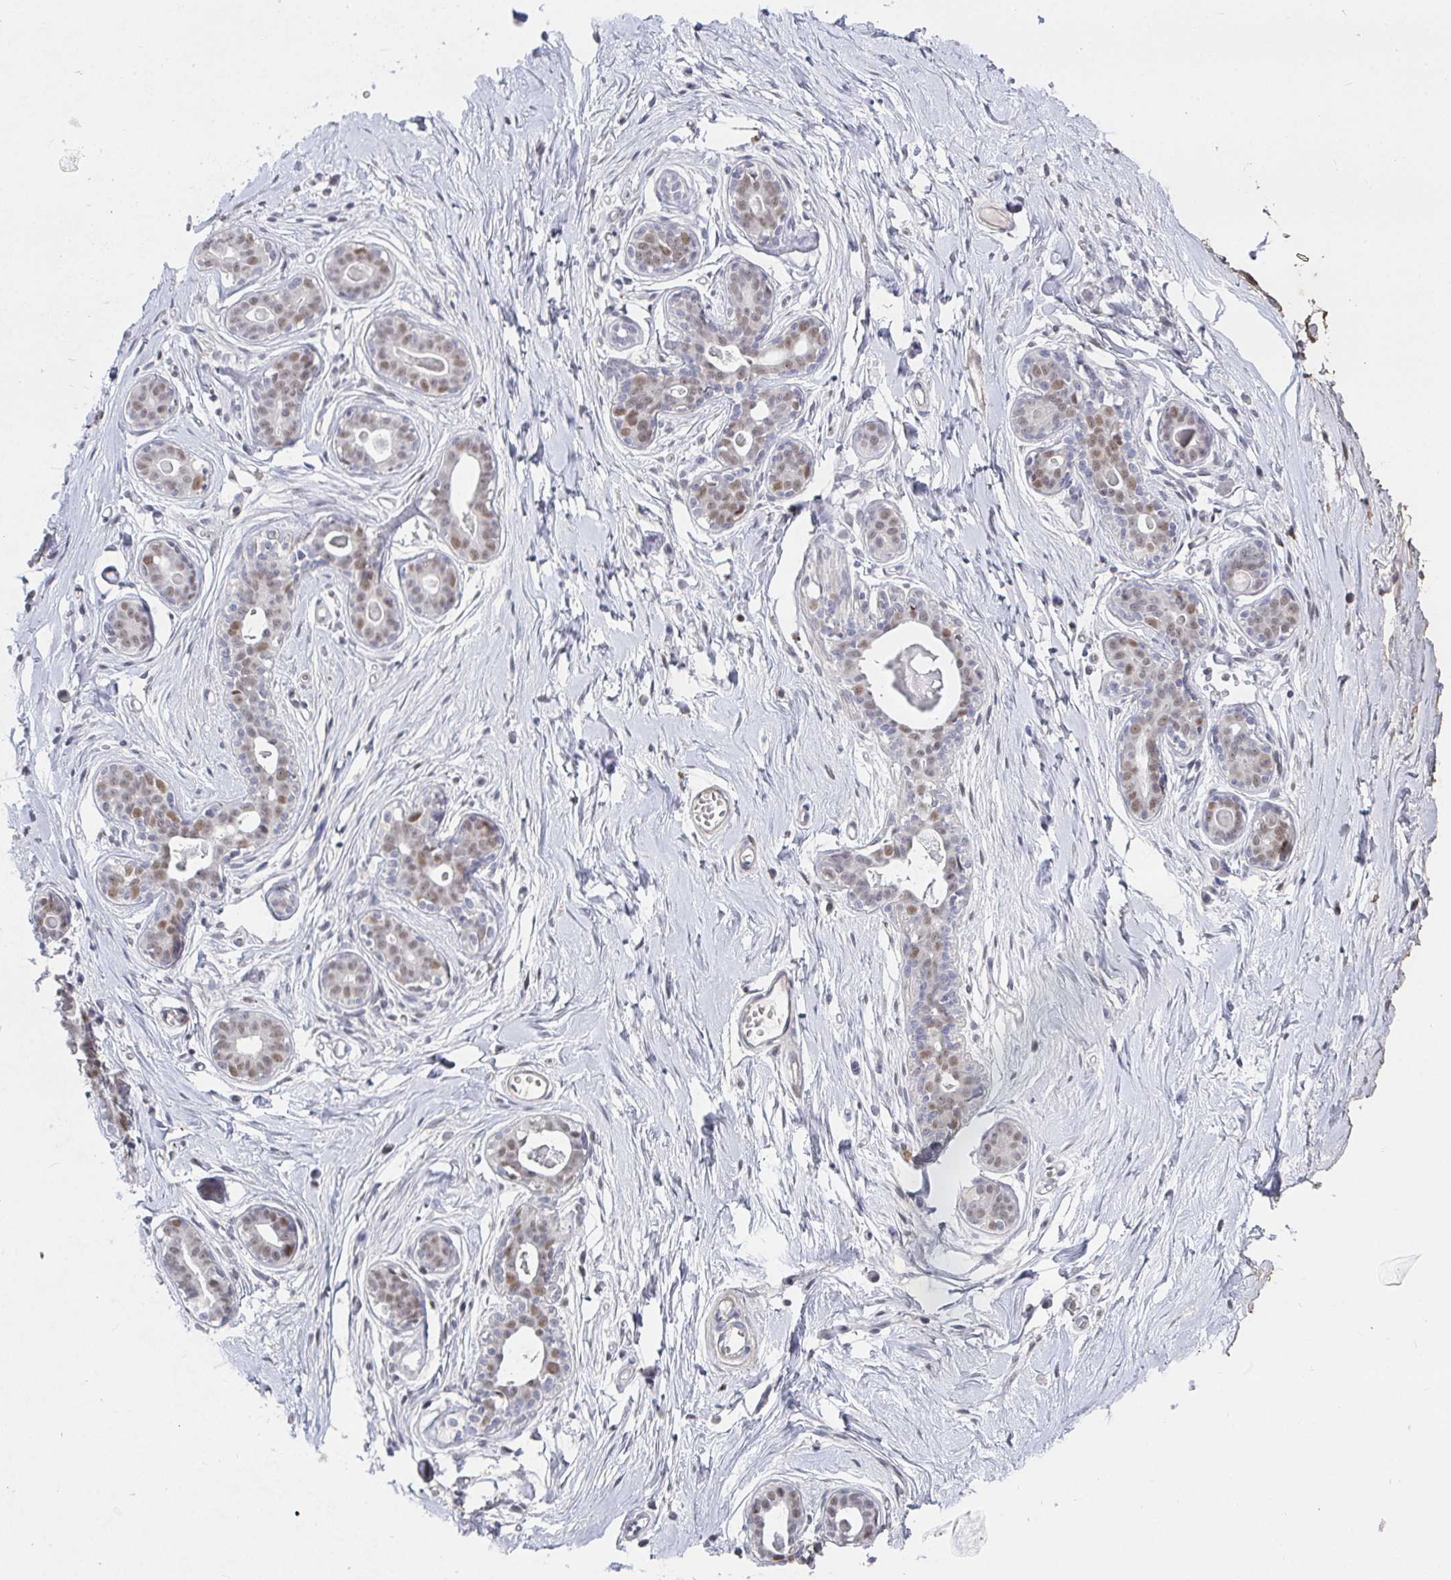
{"staining": {"intensity": "negative", "quantity": "none", "location": "none"}, "tissue": "breast", "cell_type": "Adipocytes", "image_type": "normal", "snomed": [{"axis": "morphology", "description": "Normal tissue, NOS"}, {"axis": "topography", "description": "Breast"}], "caption": "Adipocytes are negative for brown protein staining in normal breast. (DAB immunohistochemistry (IHC) with hematoxylin counter stain).", "gene": "RCOR1", "patient": {"sex": "female", "age": 45}}